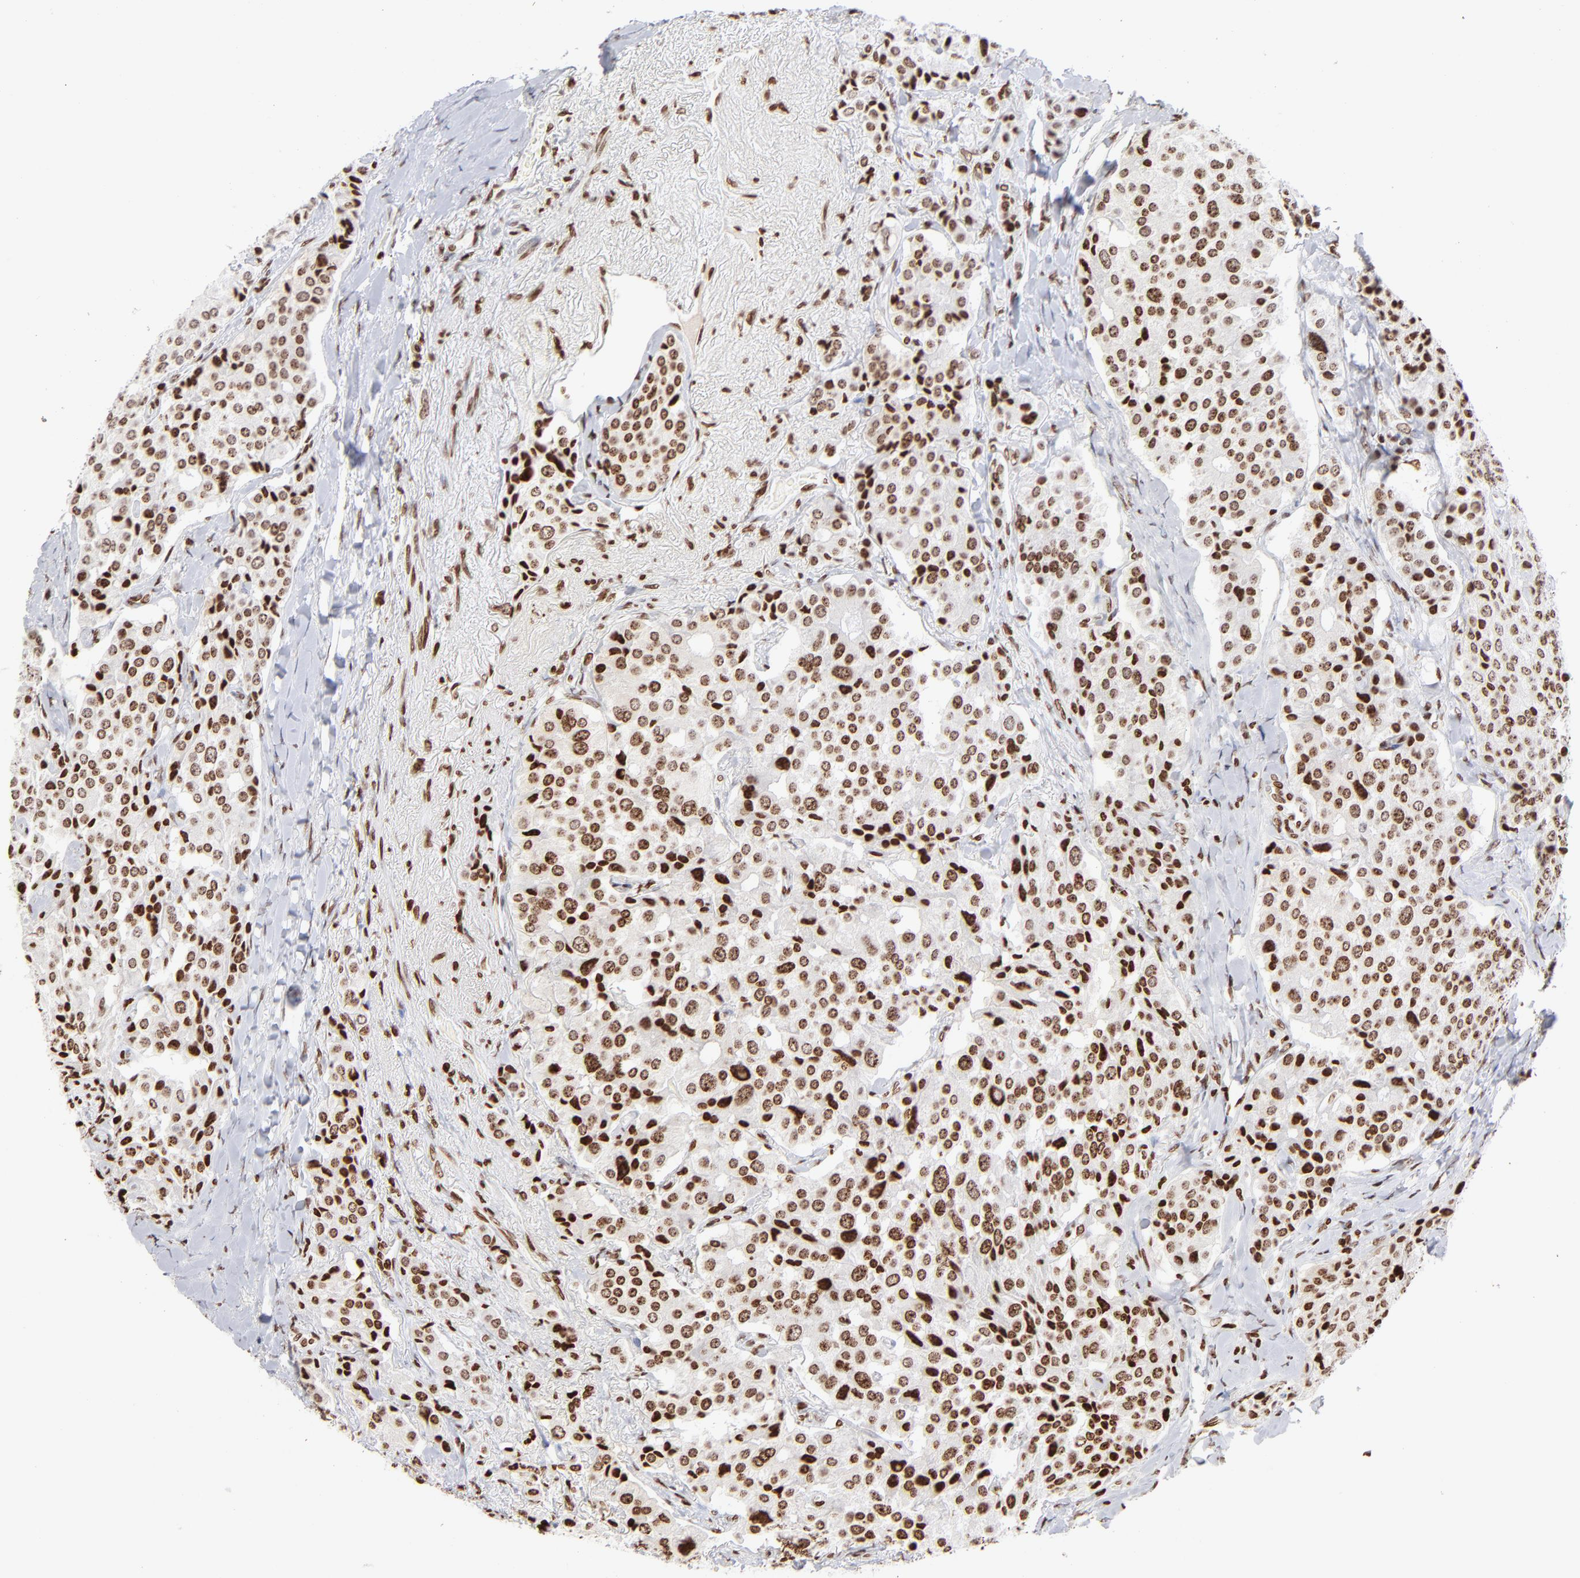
{"staining": {"intensity": "strong", "quantity": ">75%", "location": "nuclear"}, "tissue": "carcinoid", "cell_type": "Tumor cells", "image_type": "cancer", "snomed": [{"axis": "morphology", "description": "Carcinoid, malignant, NOS"}, {"axis": "topography", "description": "Colon"}], "caption": "Malignant carcinoid stained with IHC shows strong nuclear positivity in about >75% of tumor cells. (DAB IHC with brightfield microscopy, high magnification).", "gene": "RTL4", "patient": {"sex": "female", "age": 61}}